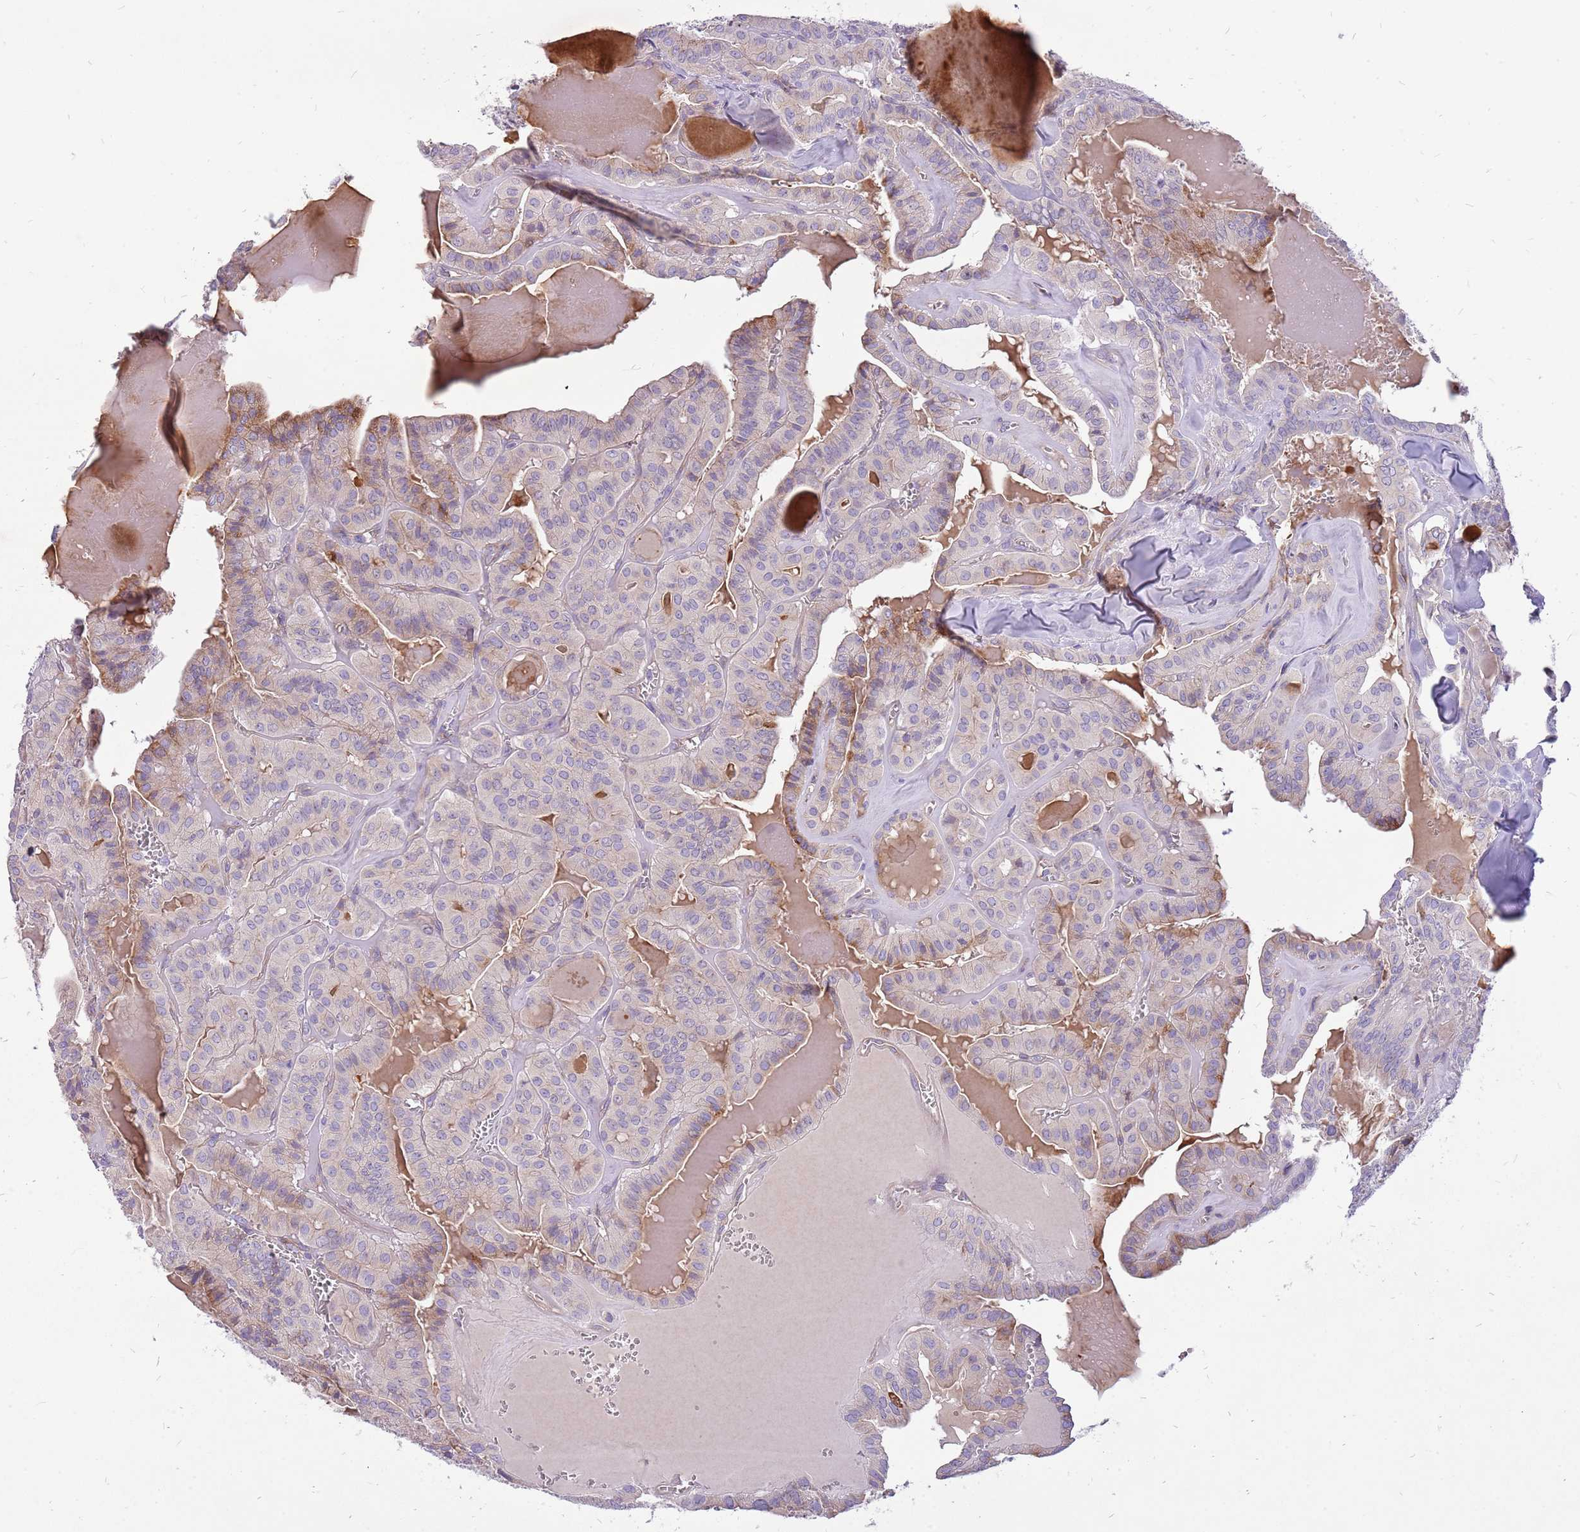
{"staining": {"intensity": "negative", "quantity": "none", "location": "none"}, "tissue": "thyroid cancer", "cell_type": "Tumor cells", "image_type": "cancer", "snomed": [{"axis": "morphology", "description": "Papillary adenocarcinoma, NOS"}, {"axis": "topography", "description": "Thyroid gland"}], "caption": "Tumor cells show no significant staining in thyroid cancer.", "gene": "NTN4", "patient": {"sex": "male", "age": 52}}